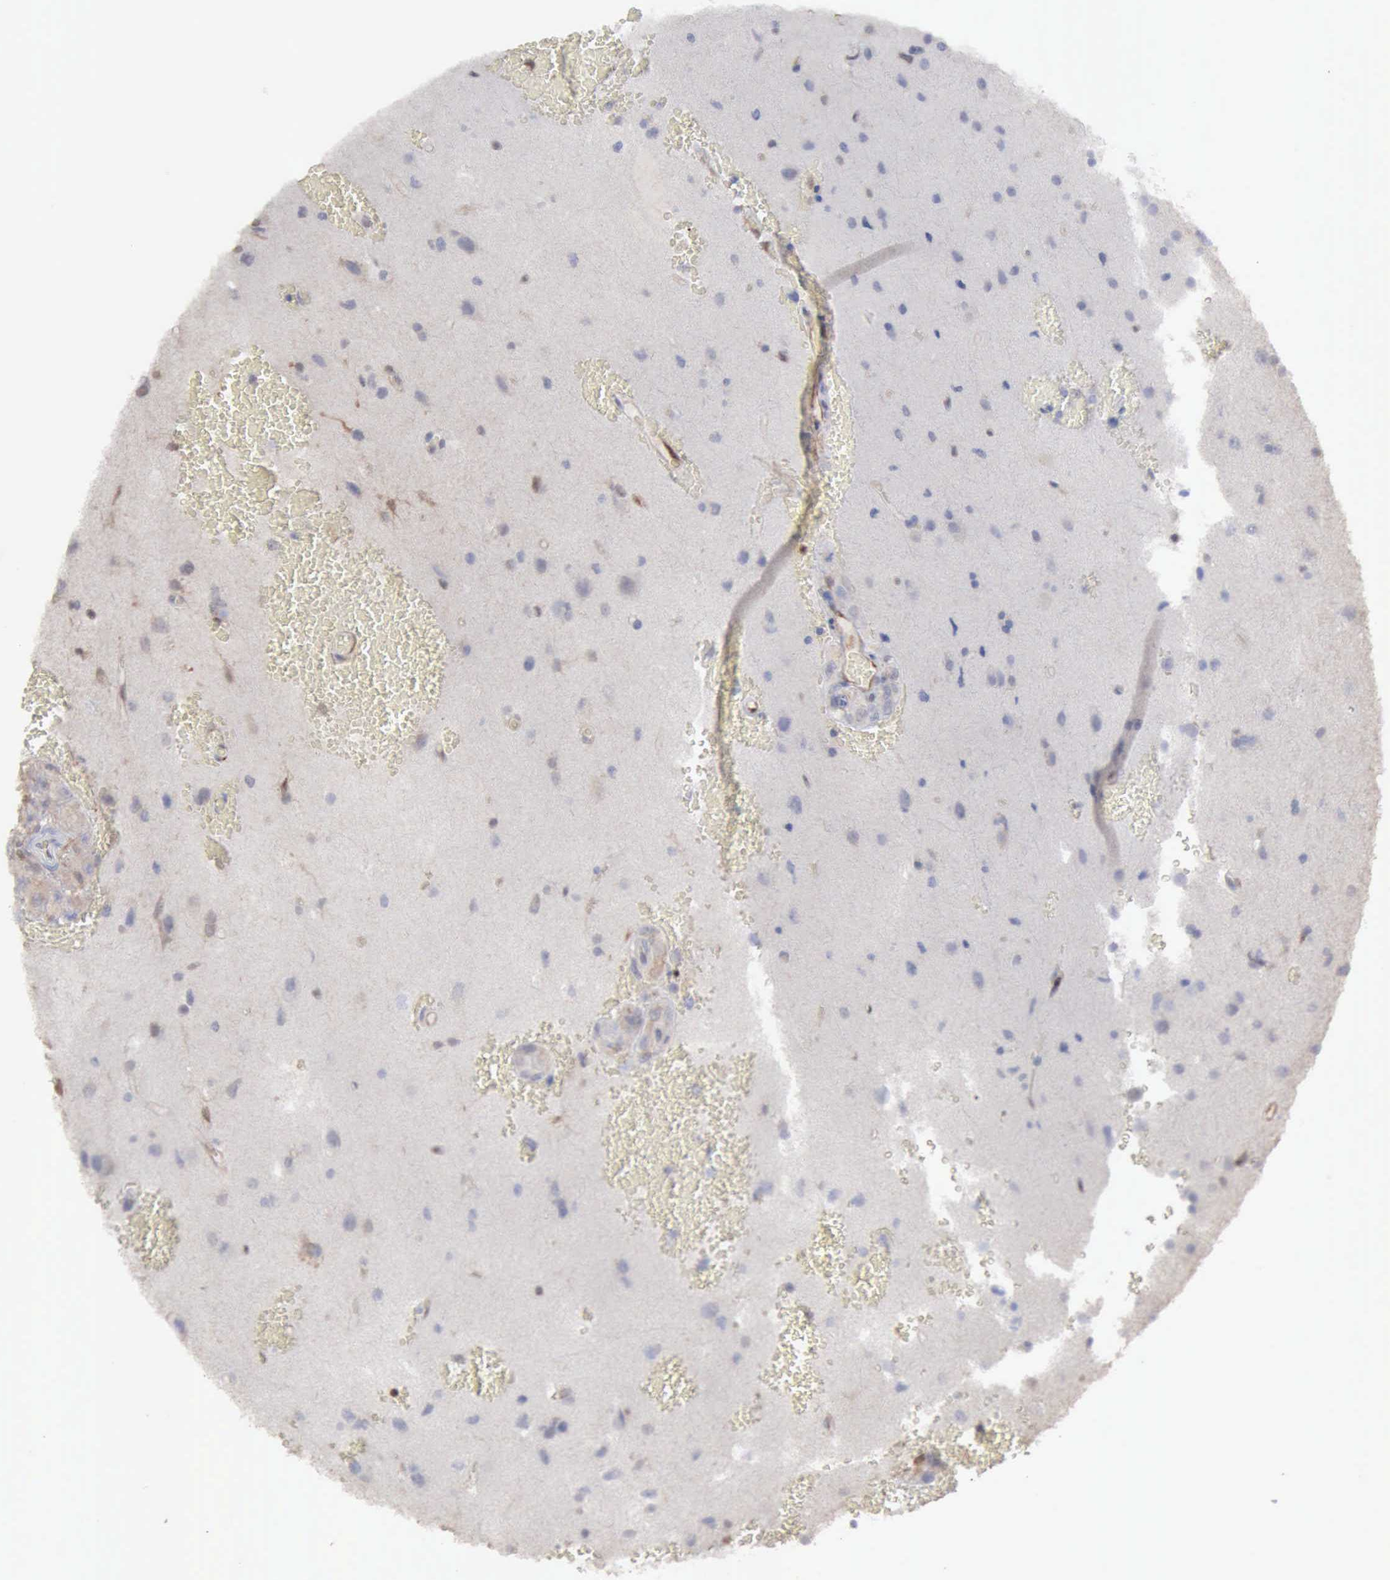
{"staining": {"intensity": "weak", "quantity": "<25%", "location": "cytoplasmic/membranous"}, "tissue": "glioma", "cell_type": "Tumor cells", "image_type": "cancer", "snomed": [{"axis": "morphology", "description": "Glioma, malignant, High grade"}, {"axis": "topography", "description": "Brain"}], "caption": "This is an immunohistochemistry photomicrograph of human malignant glioma (high-grade). There is no expression in tumor cells.", "gene": "STAT1", "patient": {"sex": "male", "age": 48}}